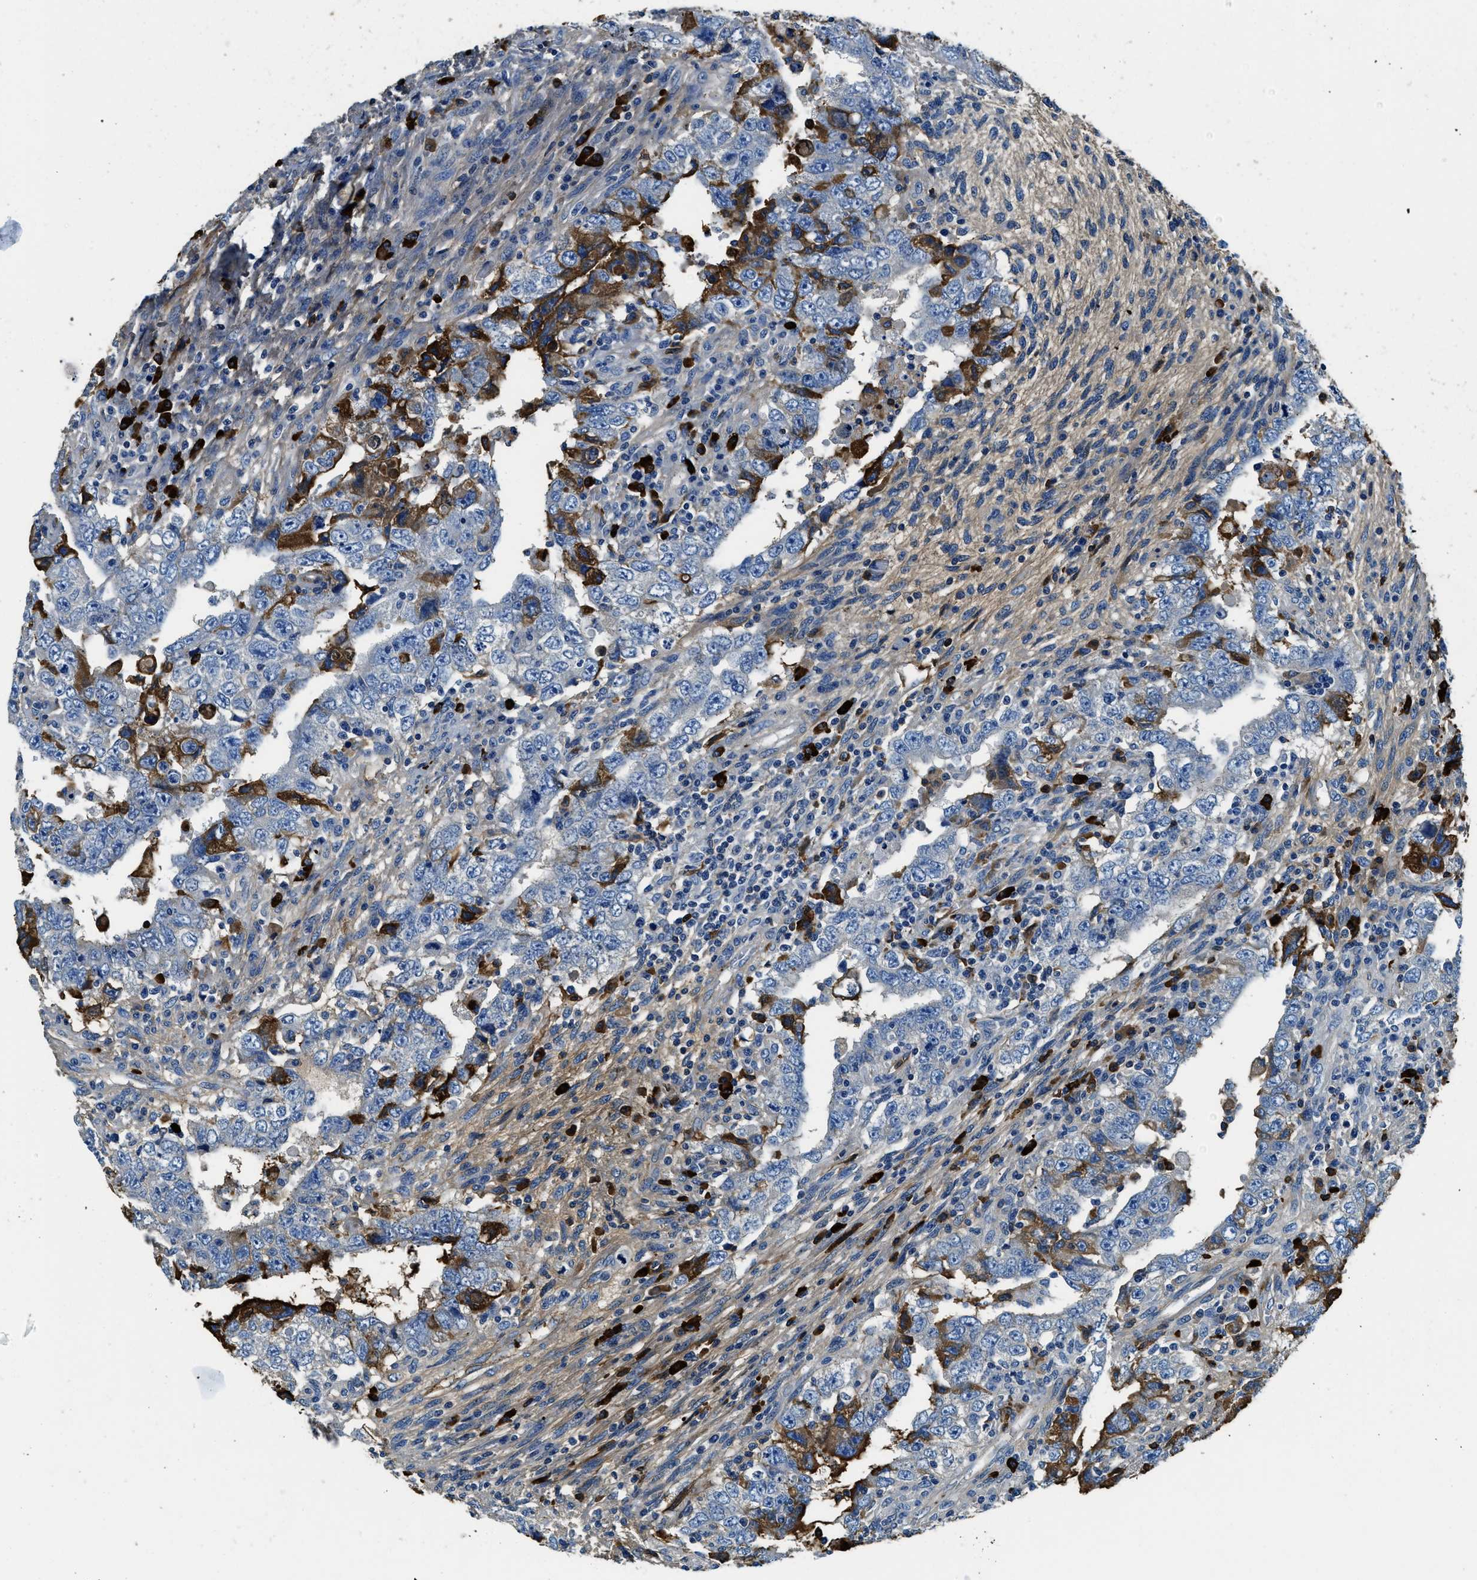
{"staining": {"intensity": "moderate", "quantity": "<25%", "location": "cytoplasmic/membranous"}, "tissue": "testis cancer", "cell_type": "Tumor cells", "image_type": "cancer", "snomed": [{"axis": "morphology", "description": "Carcinoma, Embryonal, NOS"}, {"axis": "topography", "description": "Testis"}], "caption": "The photomicrograph shows staining of testis cancer (embryonal carcinoma), revealing moderate cytoplasmic/membranous protein expression (brown color) within tumor cells. Using DAB (brown) and hematoxylin (blue) stains, captured at high magnification using brightfield microscopy.", "gene": "TMEM186", "patient": {"sex": "male", "age": 26}}